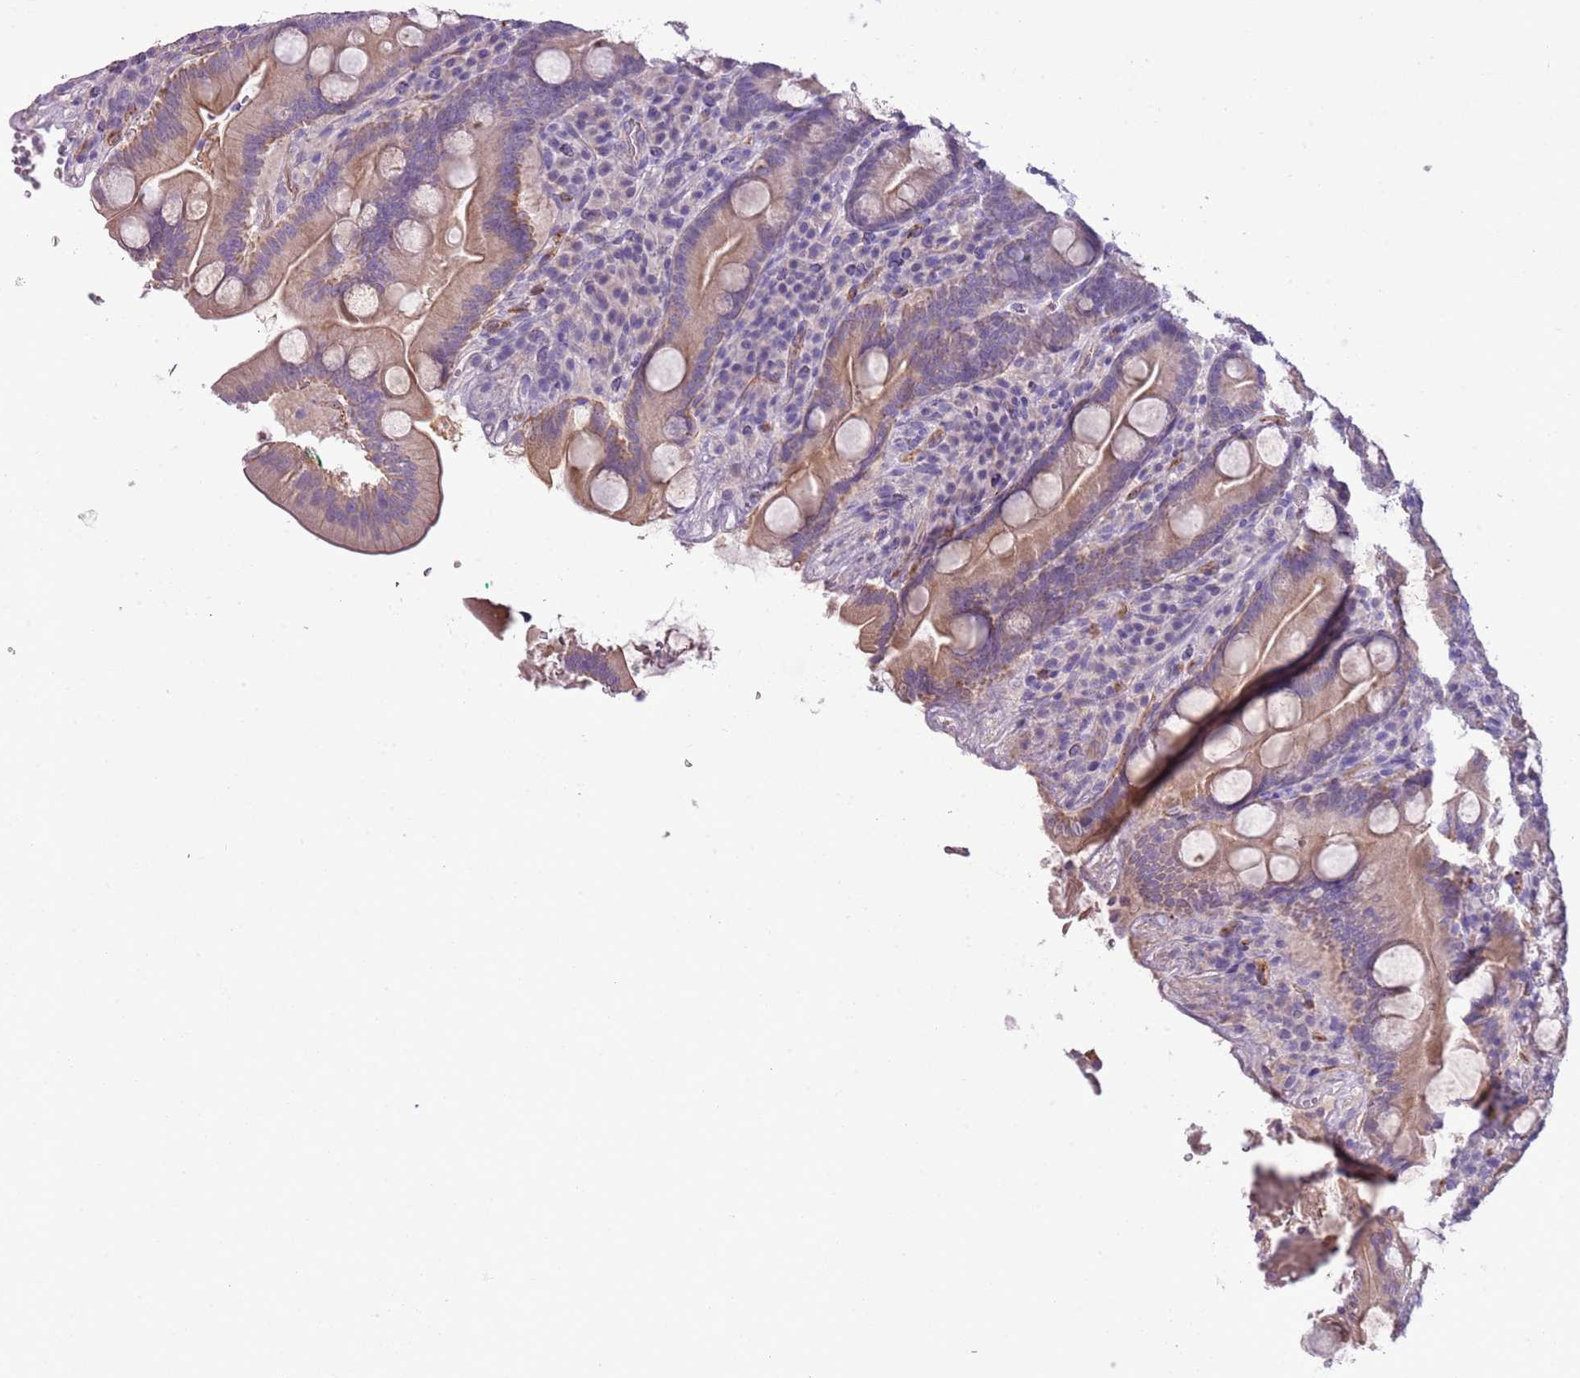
{"staining": {"intensity": "weak", "quantity": "25%-75%", "location": "cytoplasmic/membranous"}, "tissue": "duodenum", "cell_type": "Glandular cells", "image_type": "normal", "snomed": [{"axis": "morphology", "description": "Normal tissue, NOS"}, {"axis": "topography", "description": "Duodenum"}], "caption": "Duodenum stained for a protein displays weak cytoplasmic/membranous positivity in glandular cells.", "gene": "HES3", "patient": {"sex": "male", "age": 35}}